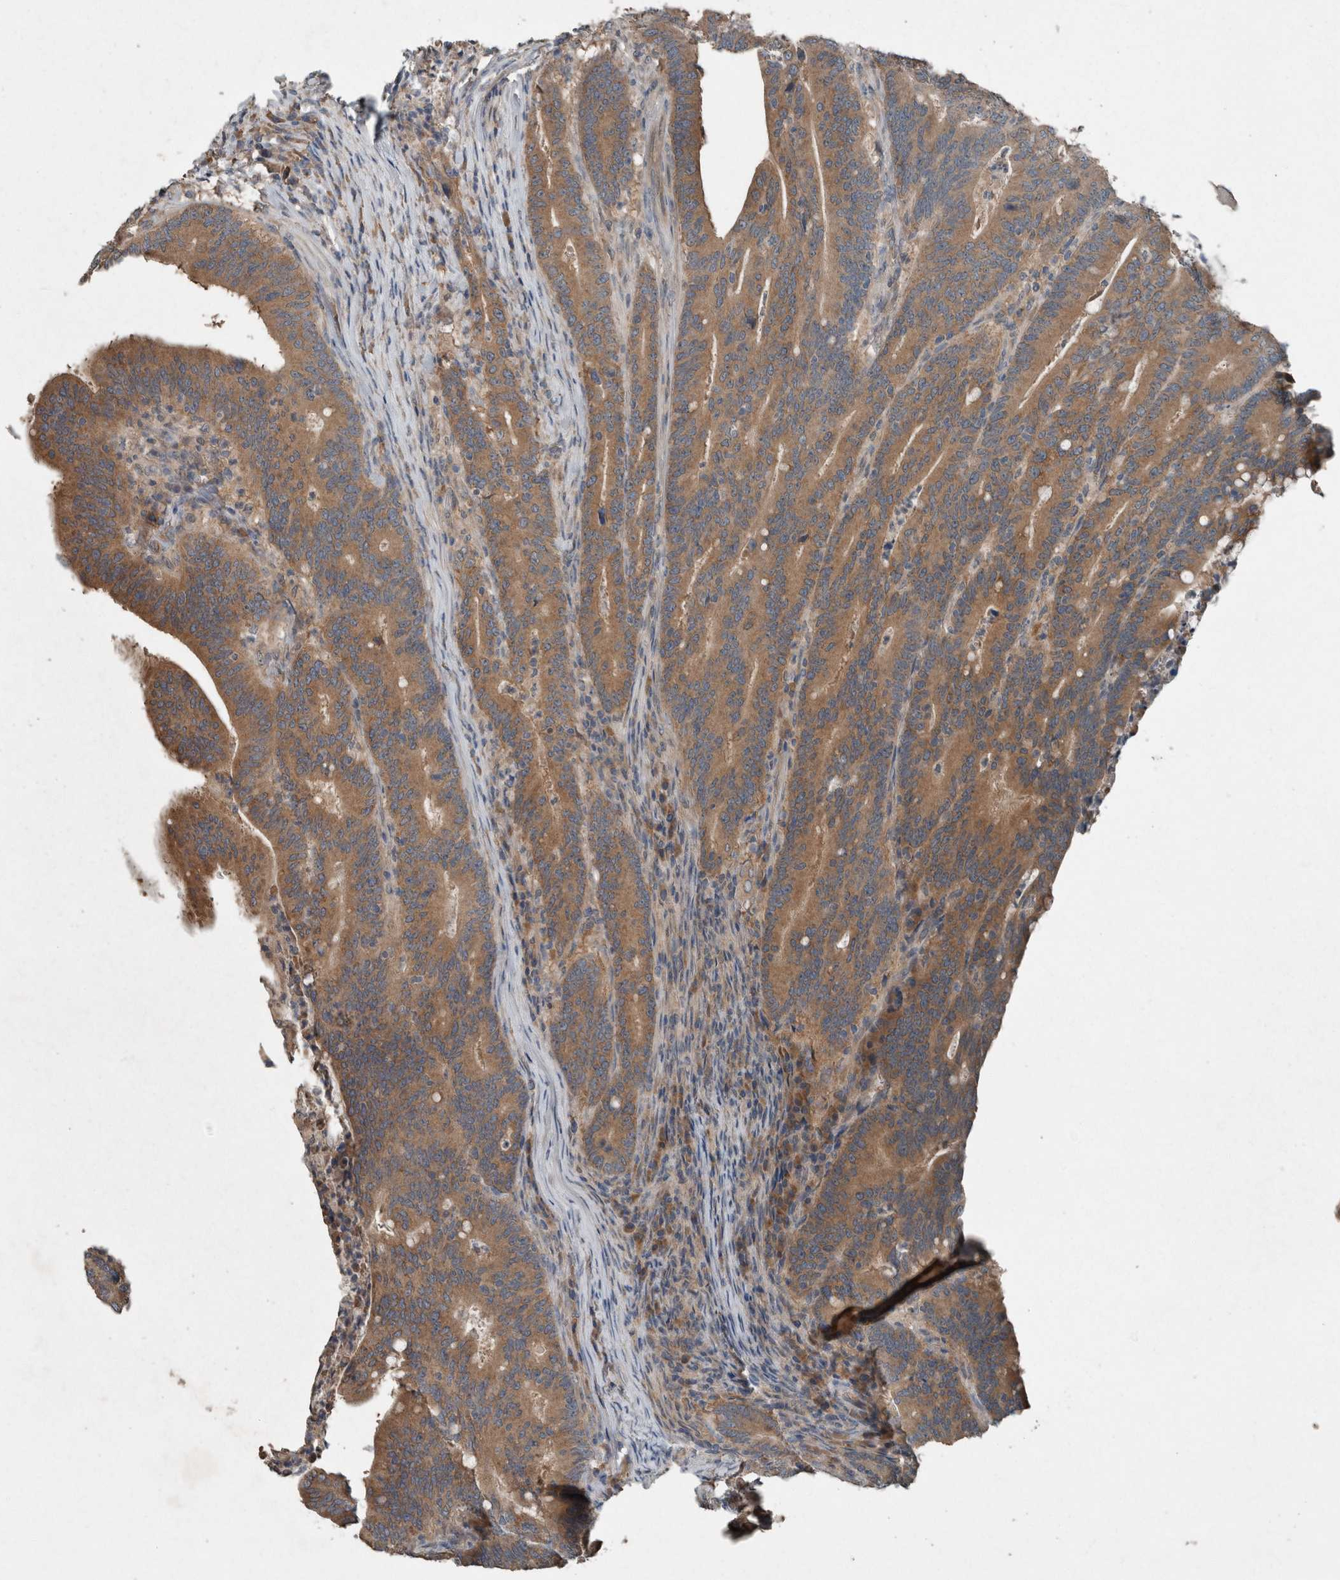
{"staining": {"intensity": "moderate", "quantity": ">75%", "location": "cytoplasmic/membranous"}, "tissue": "colorectal cancer", "cell_type": "Tumor cells", "image_type": "cancer", "snomed": [{"axis": "morphology", "description": "Adenocarcinoma, NOS"}, {"axis": "topography", "description": "Colon"}], "caption": "Brown immunohistochemical staining in adenocarcinoma (colorectal) exhibits moderate cytoplasmic/membranous expression in about >75% of tumor cells.", "gene": "KNTC1", "patient": {"sex": "female", "age": 66}}